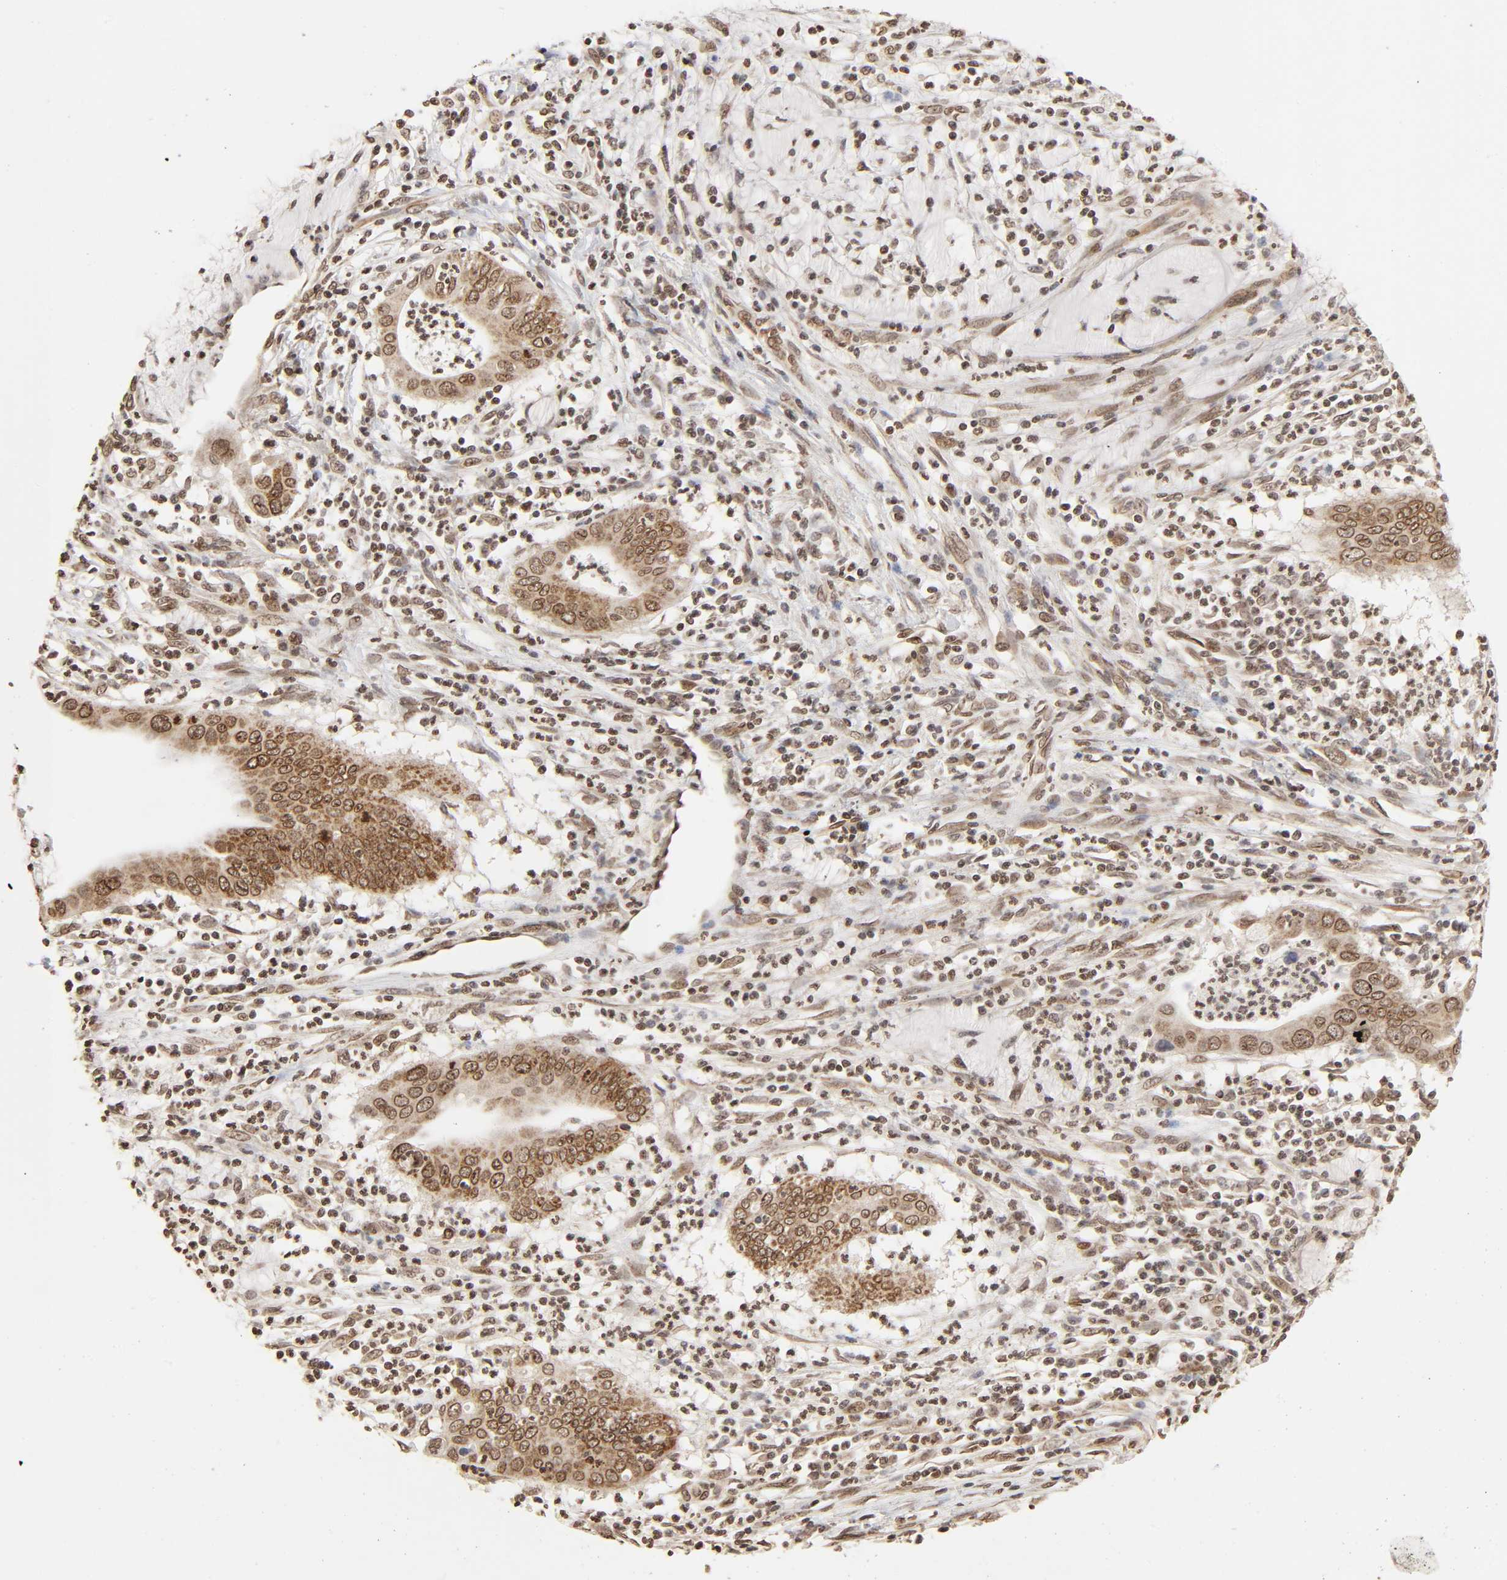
{"staining": {"intensity": "moderate", "quantity": ">75%", "location": "cytoplasmic/membranous,nuclear"}, "tissue": "cervical cancer", "cell_type": "Tumor cells", "image_type": "cancer", "snomed": [{"axis": "morphology", "description": "Adenocarcinoma, NOS"}, {"axis": "topography", "description": "Cervix"}], "caption": "Moderate cytoplasmic/membranous and nuclear protein positivity is seen in approximately >75% of tumor cells in cervical cancer (adenocarcinoma). Nuclei are stained in blue.", "gene": "MLLT6", "patient": {"sex": "female", "age": 36}}